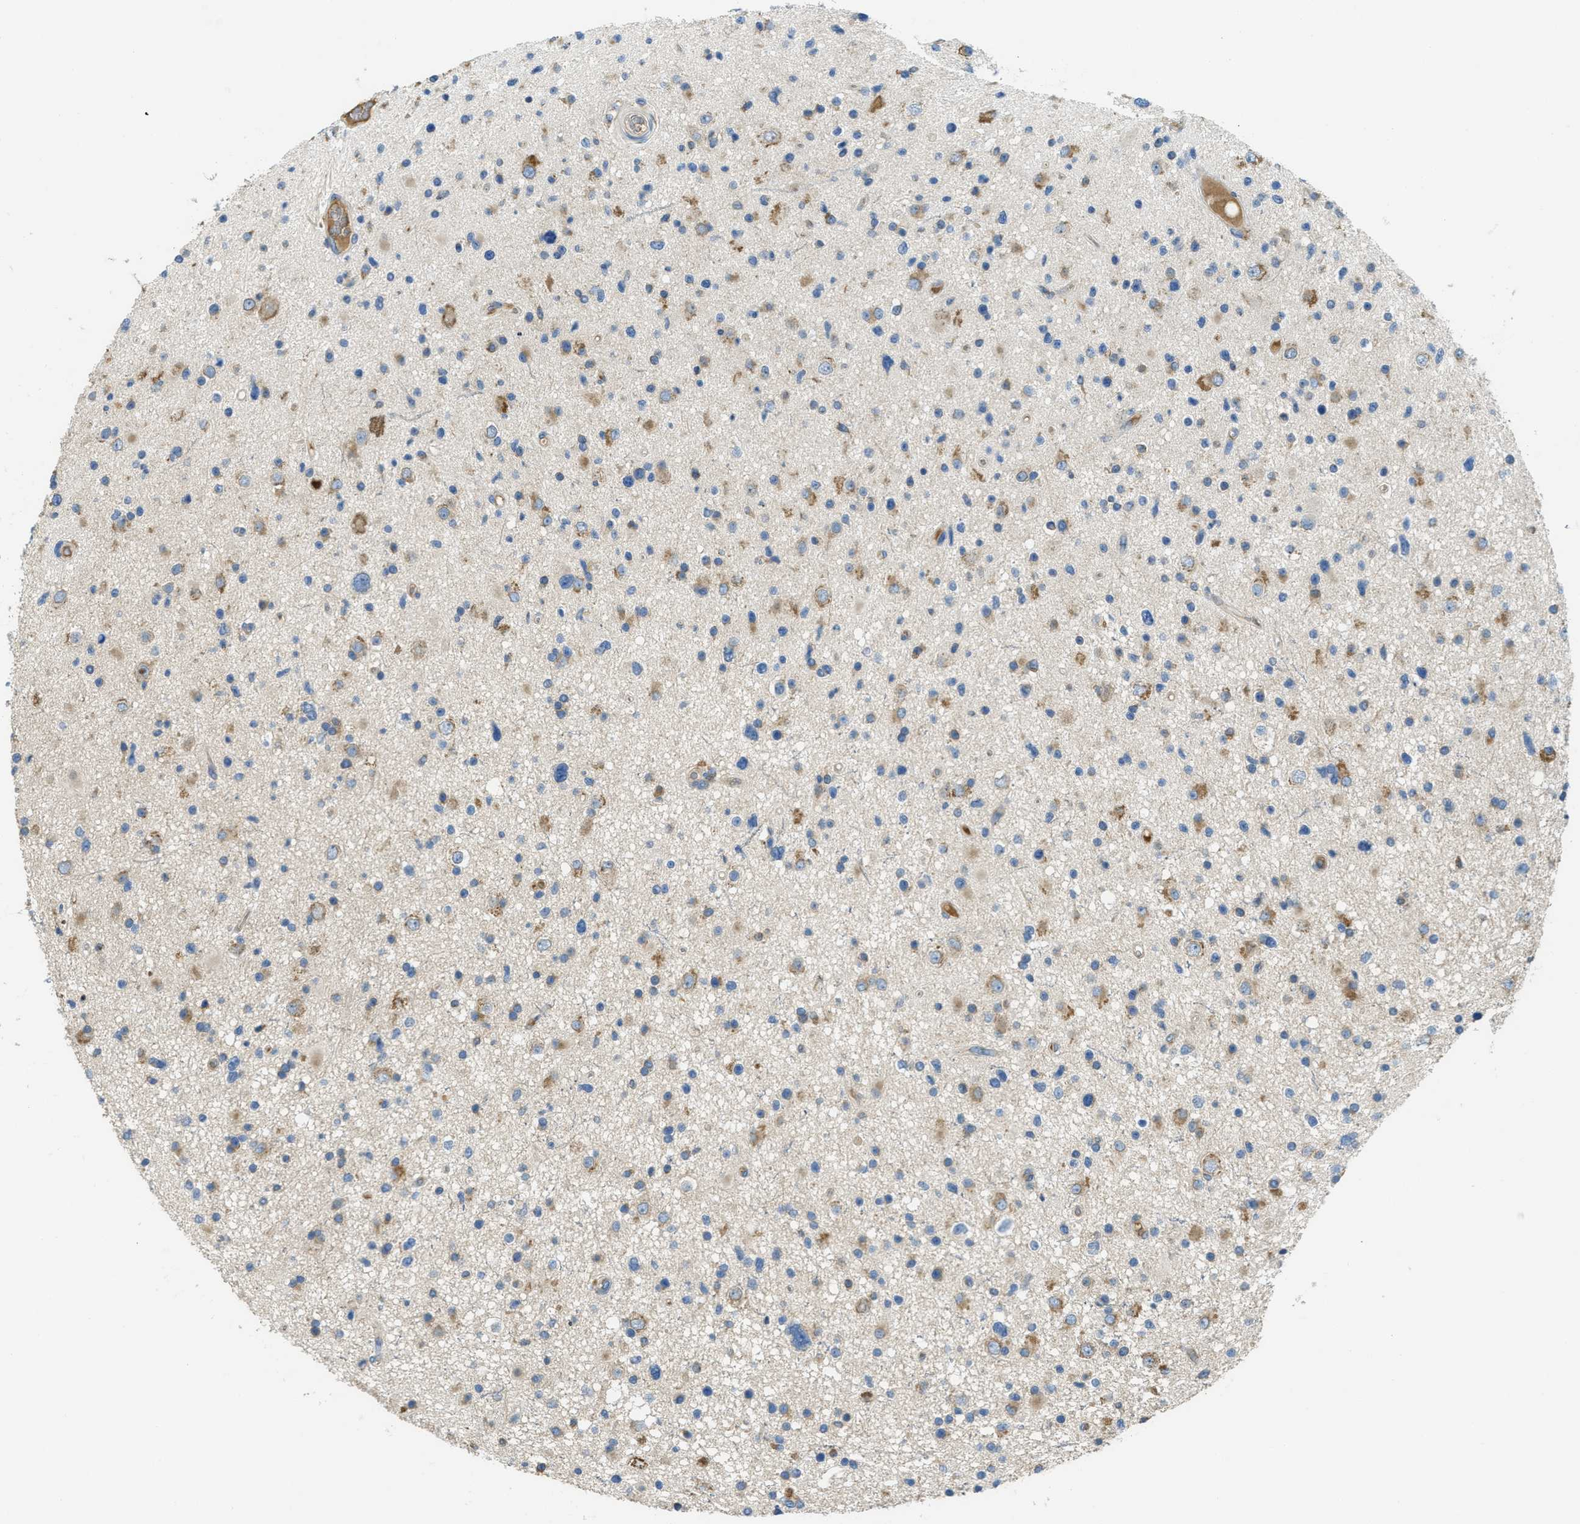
{"staining": {"intensity": "moderate", "quantity": "<25%", "location": "cytoplasmic/membranous"}, "tissue": "glioma", "cell_type": "Tumor cells", "image_type": "cancer", "snomed": [{"axis": "morphology", "description": "Glioma, malignant, High grade"}, {"axis": "topography", "description": "Brain"}], "caption": "Immunohistochemistry (IHC) histopathology image of glioma stained for a protein (brown), which reveals low levels of moderate cytoplasmic/membranous positivity in about <25% of tumor cells.", "gene": "SSR1", "patient": {"sex": "male", "age": 33}}